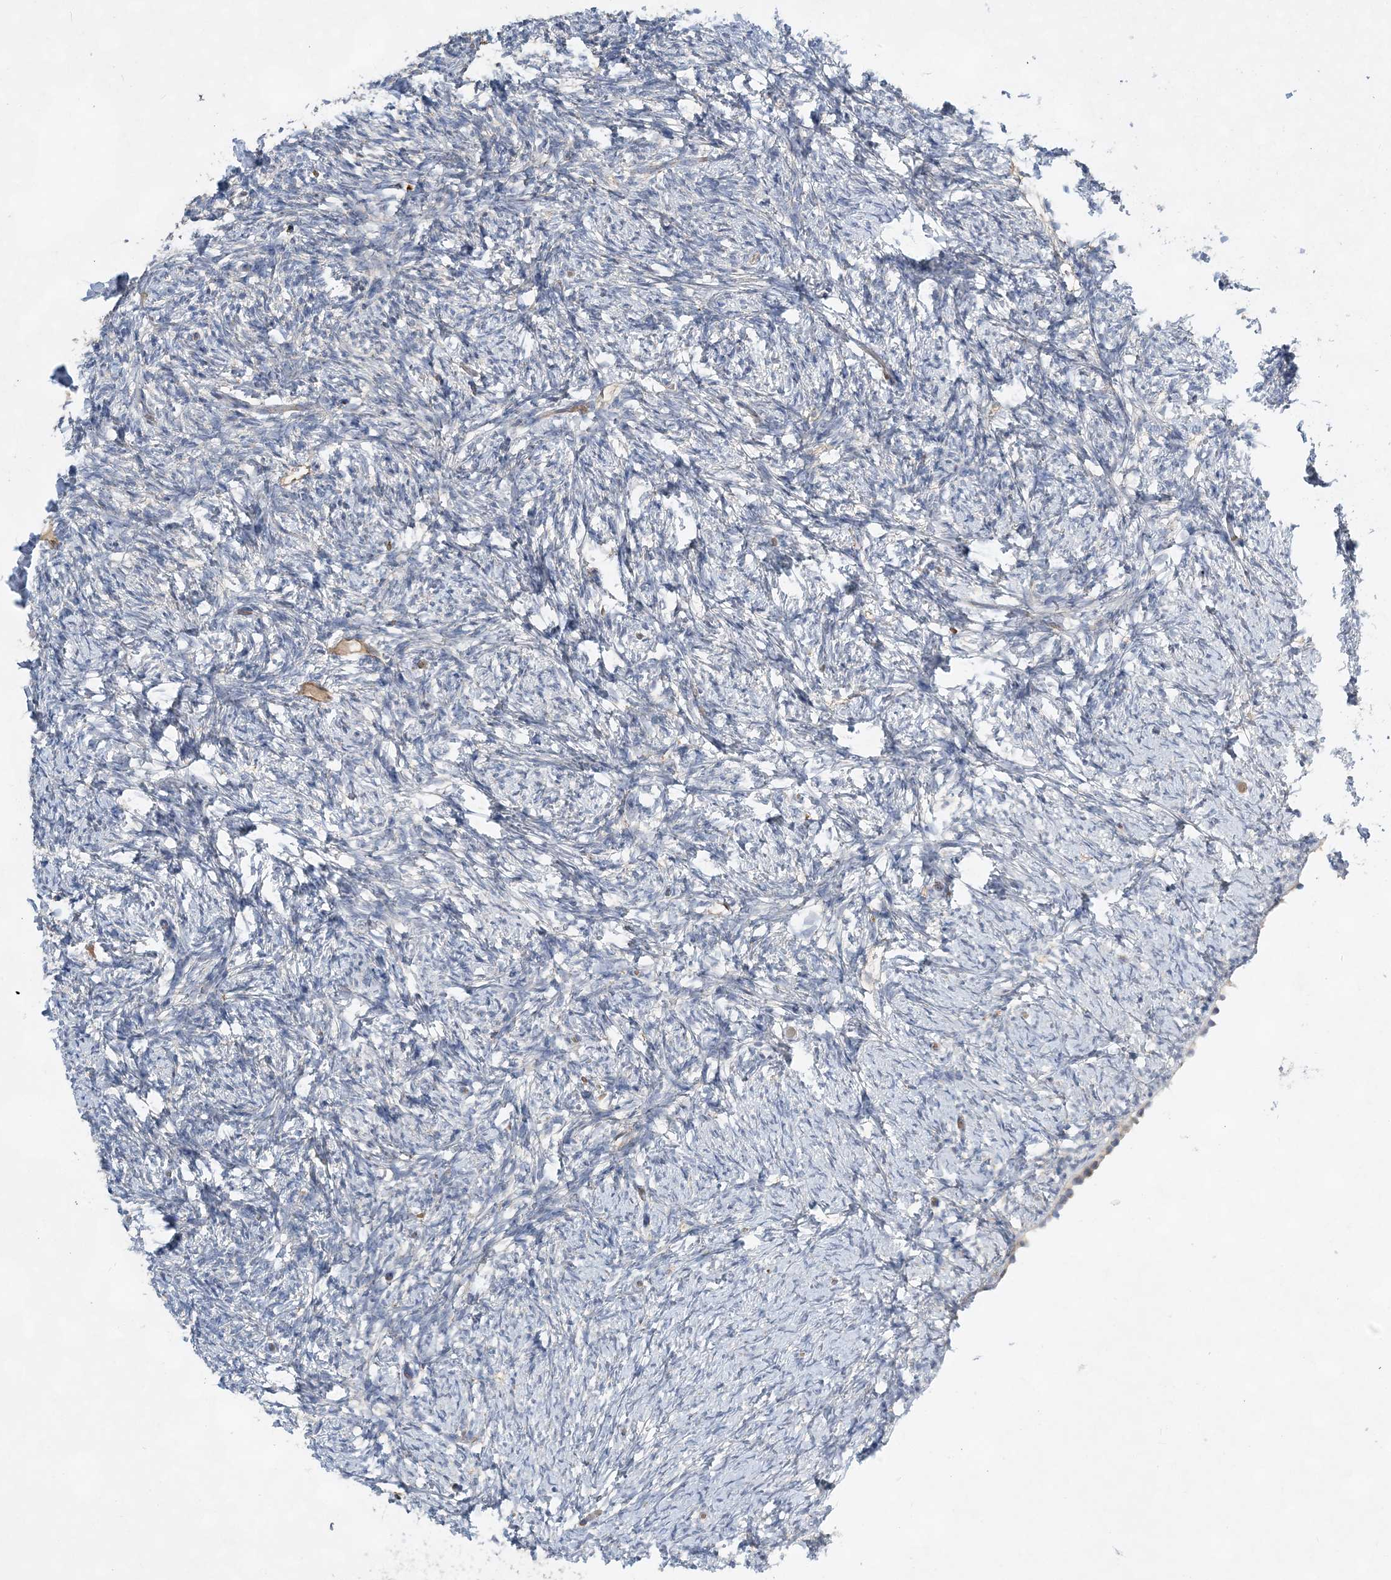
{"staining": {"intensity": "negative", "quantity": "none", "location": "none"}, "tissue": "ovary", "cell_type": "Follicle cells", "image_type": "normal", "snomed": [{"axis": "morphology", "description": "Normal tissue, NOS"}, {"axis": "topography", "description": "Ovary"}], "caption": "The immunohistochemistry micrograph has no significant staining in follicle cells of ovary. (Brightfield microscopy of DAB immunohistochemistry (IHC) at high magnification).", "gene": "TRAPPC13", "patient": {"sex": "female", "age": 60}}